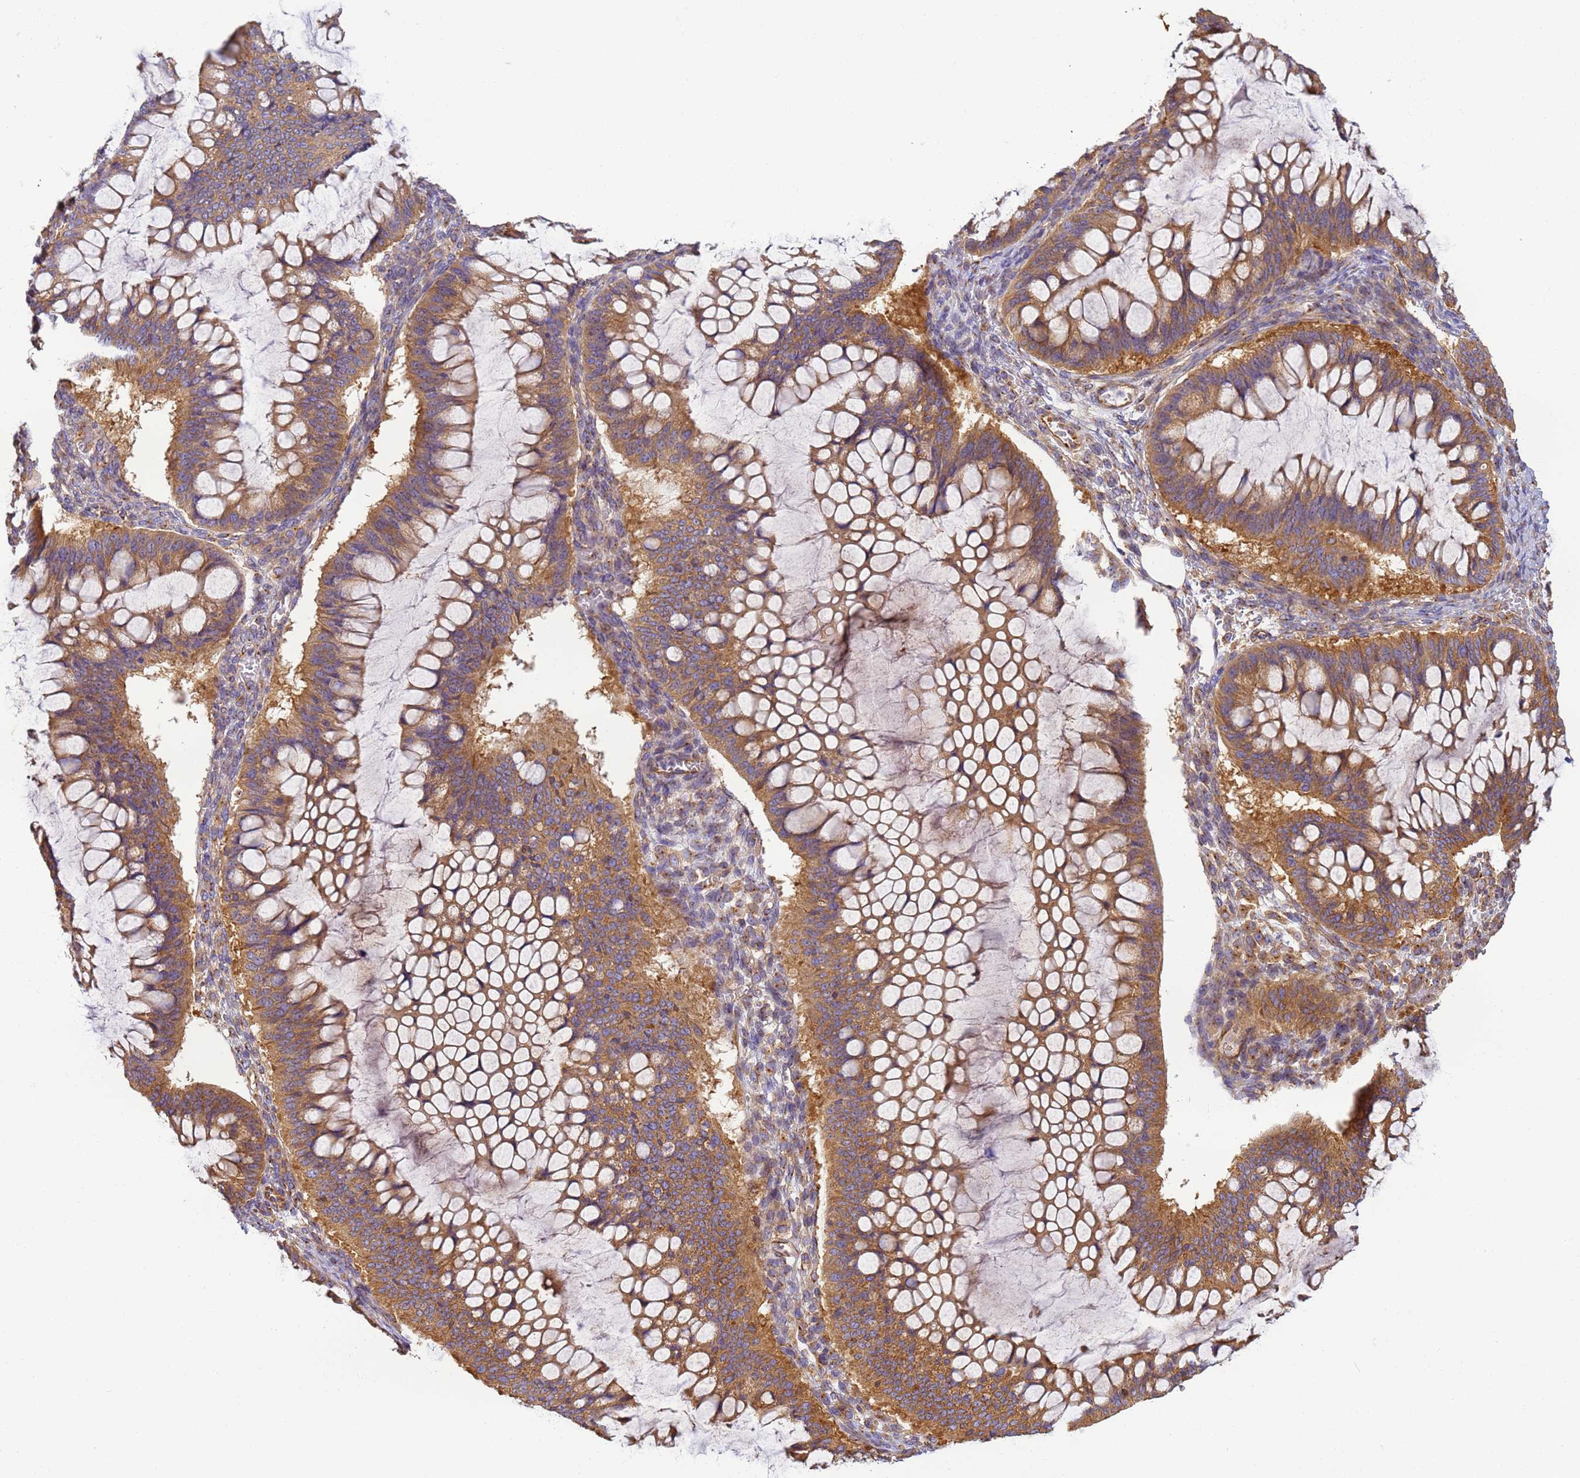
{"staining": {"intensity": "moderate", "quantity": ">75%", "location": "cytoplasmic/membranous"}, "tissue": "ovarian cancer", "cell_type": "Tumor cells", "image_type": "cancer", "snomed": [{"axis": "morphology", "description": "Cystadenocarcinoma, mucinous, NOS"}, {"axis": "topography", "description": "Ovary"}], "caption": "Protein staining demonstrates moderate cytoplasmic/membranous positivity in approximately >75% of tumor cells in ovarian mucinous cystadenocarcinoma.", "gene": "DYNC1I2", "patient": {"sex": "female", "age": 73}}